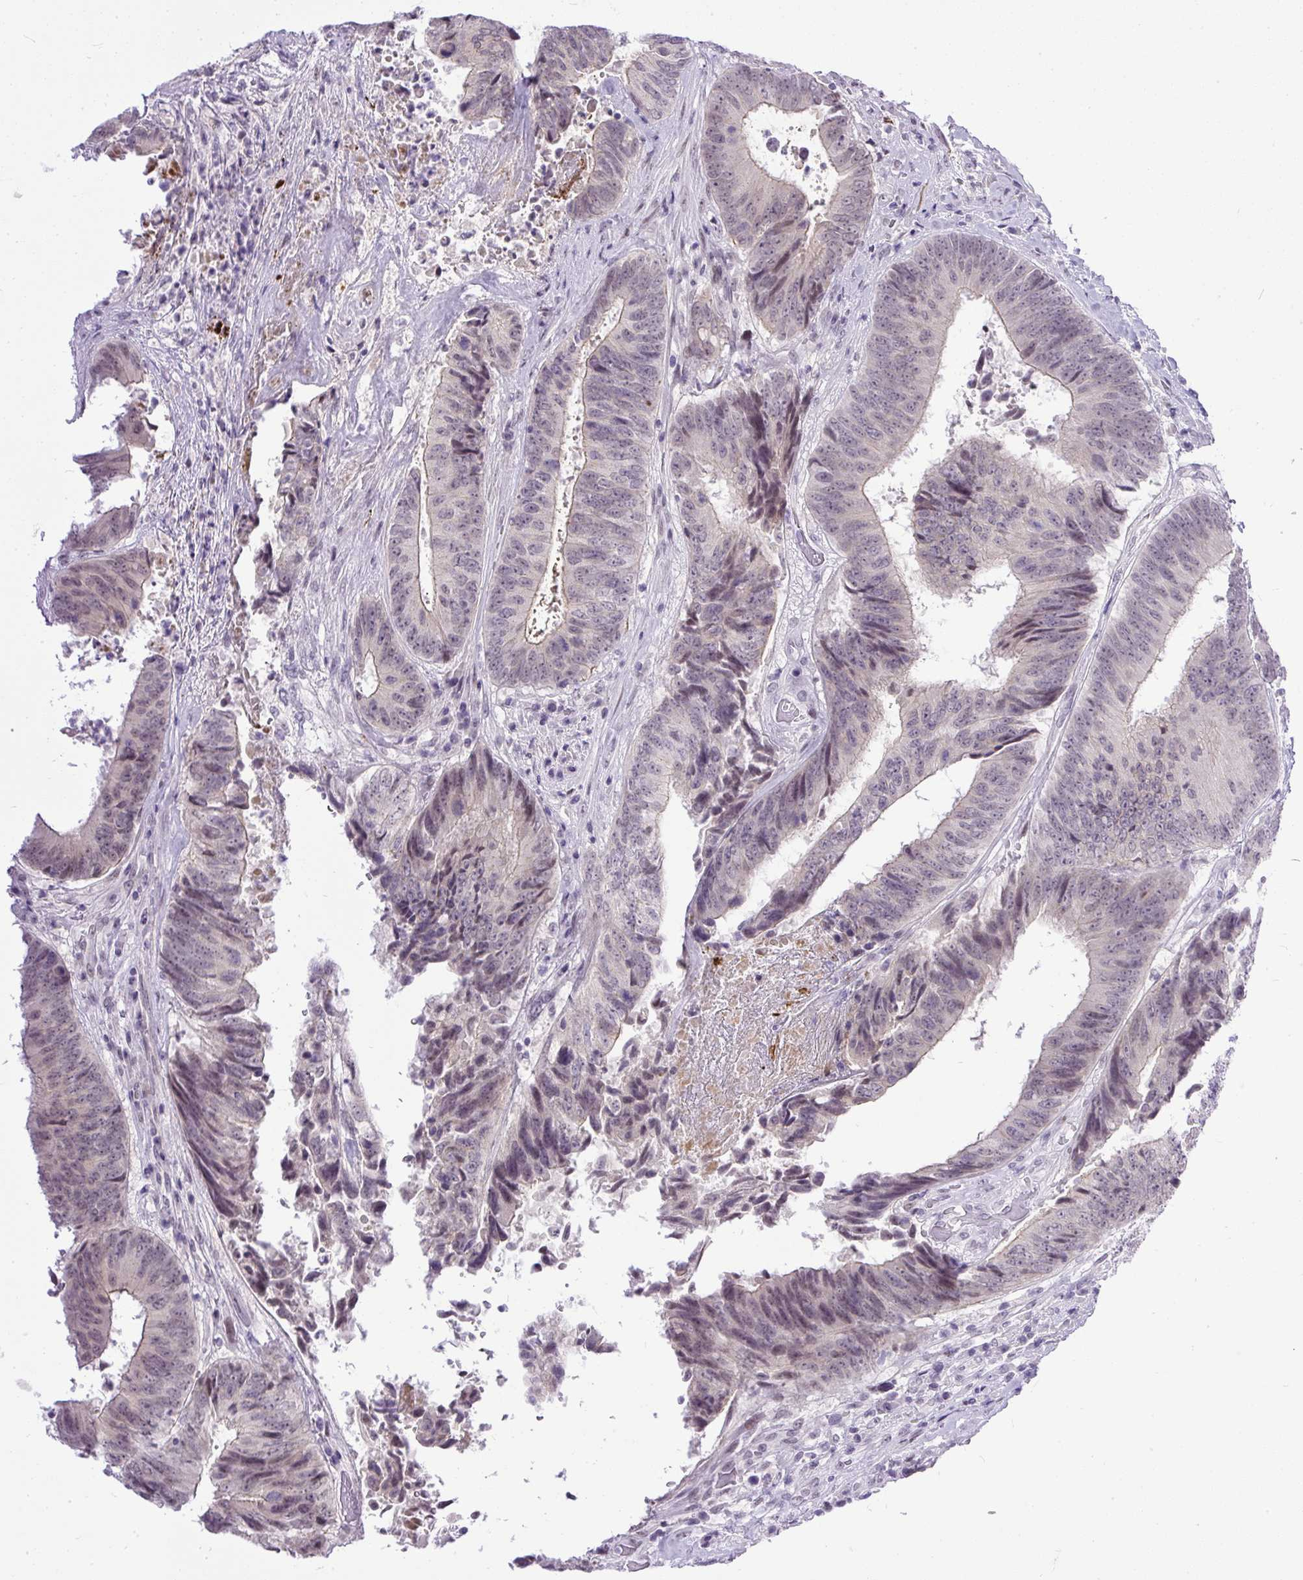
{"staining": {"intensity": "weak", "quantity": "<25%", "location": "nuclear"}, "tissue": "colorectal cancer", "cell_type": "Tumor cells", "image_type": "cancer", "snomed": [{"axis": "morphology", "description": "Adenocarcinoma, NOS"}, {"axis": "topography", "description": "Rectum"}], "caption": "Human adenocarcinoma (colorectal) stained for a protein using immunohistochemistry (IHC) displays no positivity in tumor cells.", "gene": "WNT10B", "patient": {"sex": "male", "age": 72}}